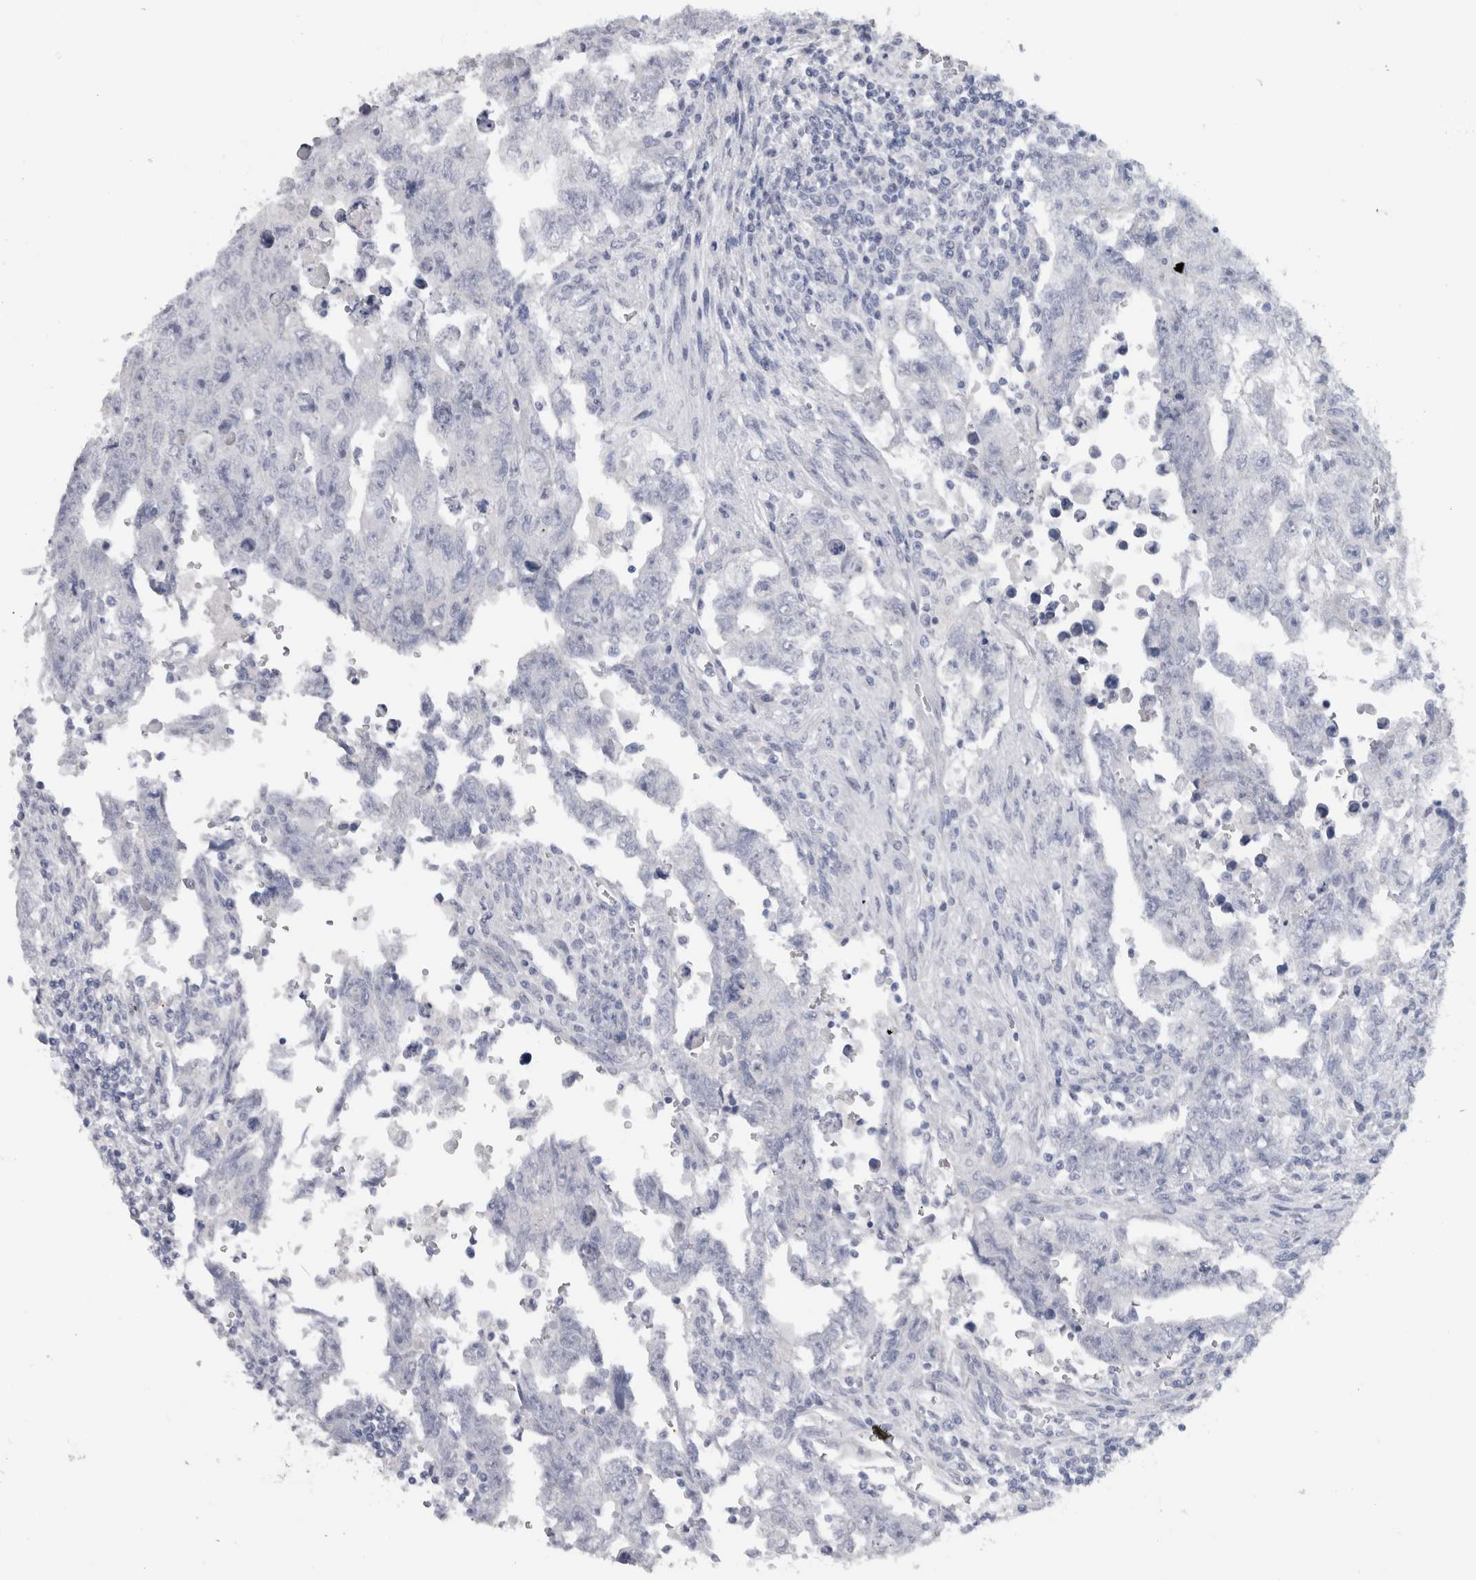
{"staining": {"intensity": "negative", "quantity": "none", "location": "none"}, "tissue": "testis cancer", "cell_type": "Tumor cells", "image_type": "cancer", "snomed": [{"axis": "morphology", "description": "Carcinoma, Embryonal, NOS"}, {"axis": "topography", "description": "Testis"}], "caption": "Photomicrograph shows no significant protein positivity in tumor cells of testis embryonal carcinoma. (DAB (3,3'-diaminobenzidine) immunohistochemistry (IHC), high magnification).", "gene": "MSMB", "patient": {"sex": "male", "age": 28}}